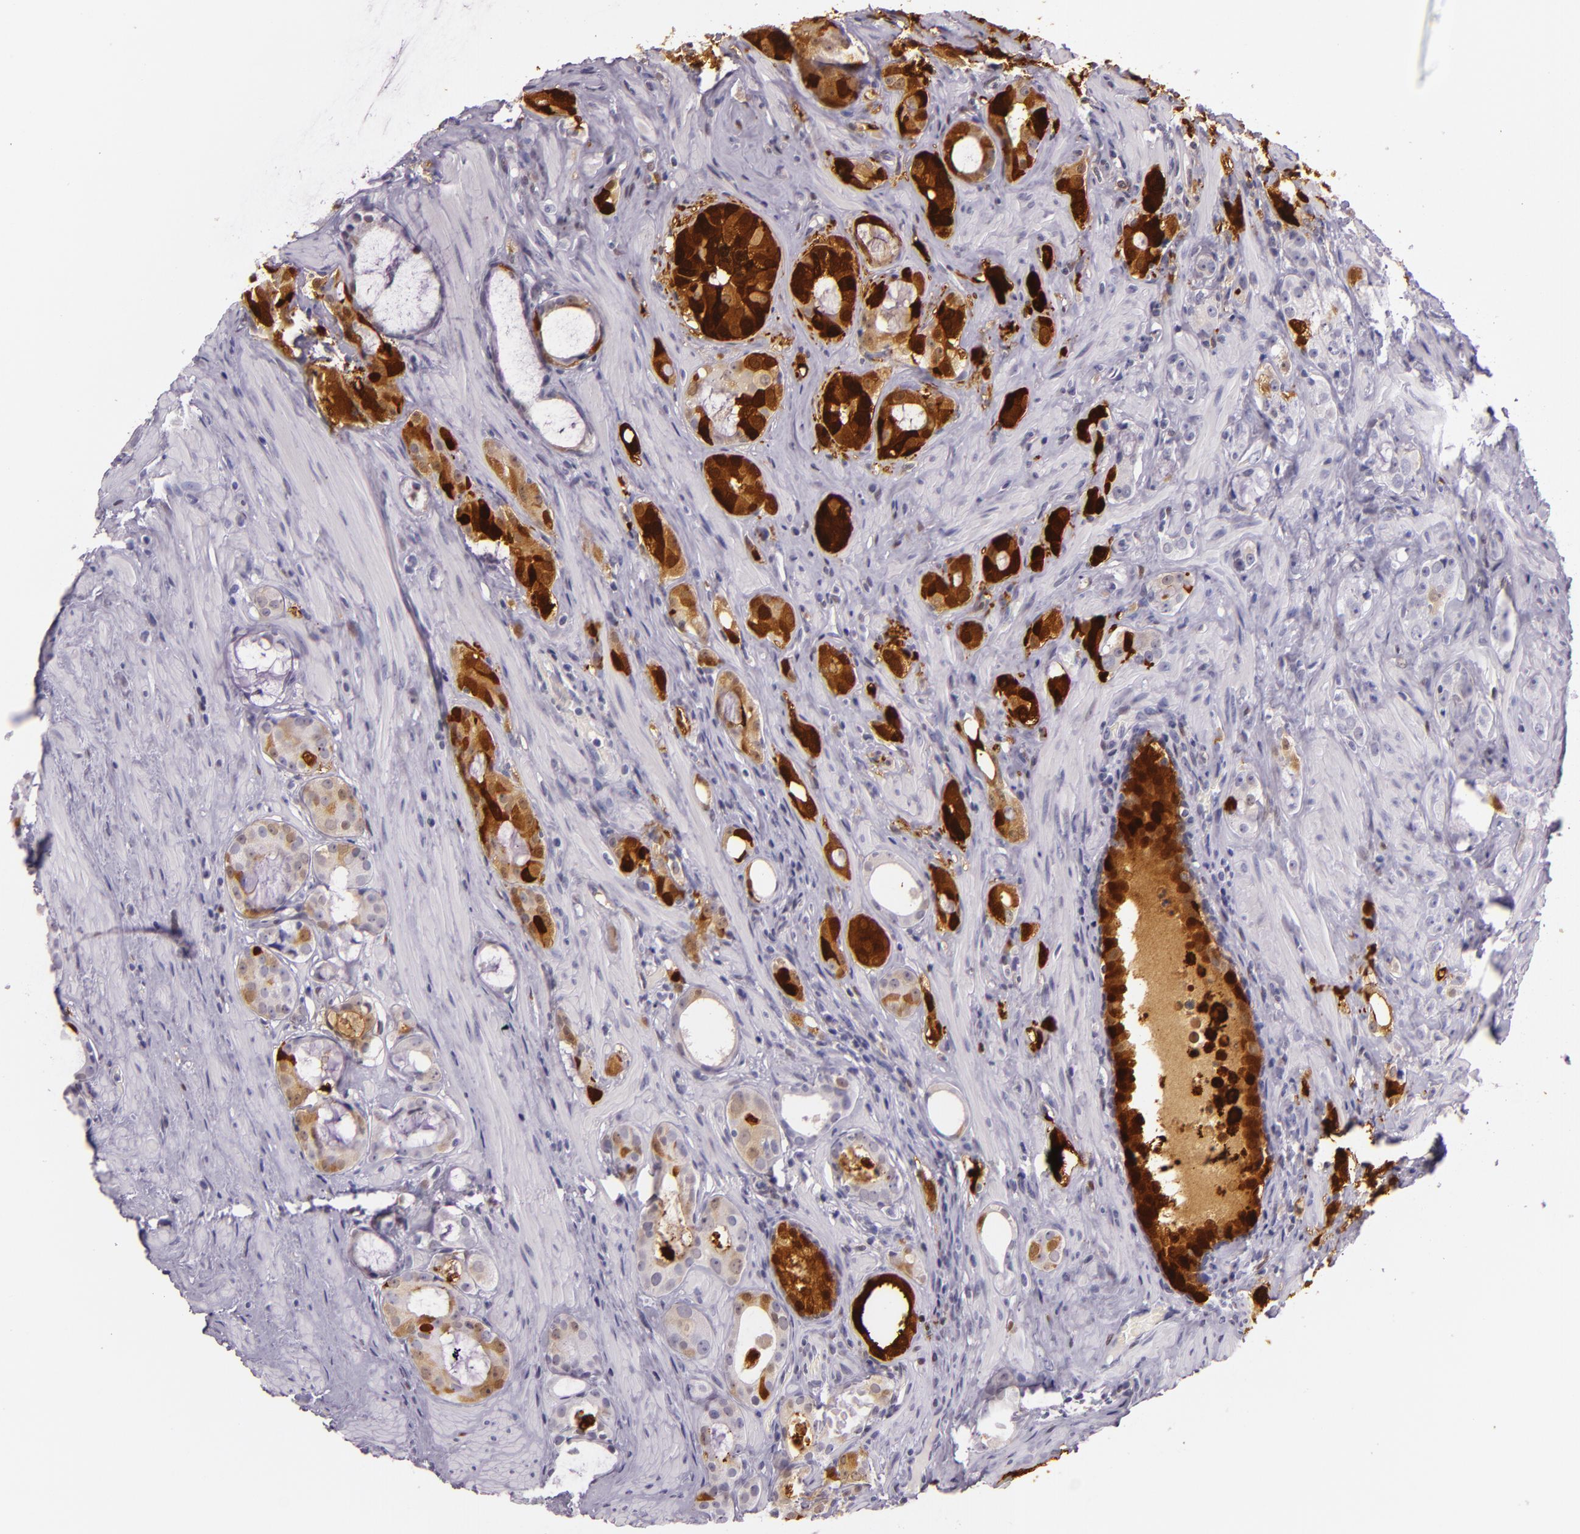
{"staining": {"intensity": "moderate", "quantity": "25%-75%", "location": "nuclear"}, "tissue": "prostate cancer", "cell_type": "Tumor cells", "image_type": "cancer", "snomed": [{"axis": "morphology", "description": "Adenocarcinoma, Medium grade"}, {"axis": "topography", "description": "Prostate"}], "caption": "Prostate cancer tissue demonstrates moderate nuclear expression in approximately 25%-75% of tumor cells (DAB IHC, brown staining for protein, blue staining for nuclei).", "gene": "MT1A", "patient": {"sex": "male", "age": 73}}